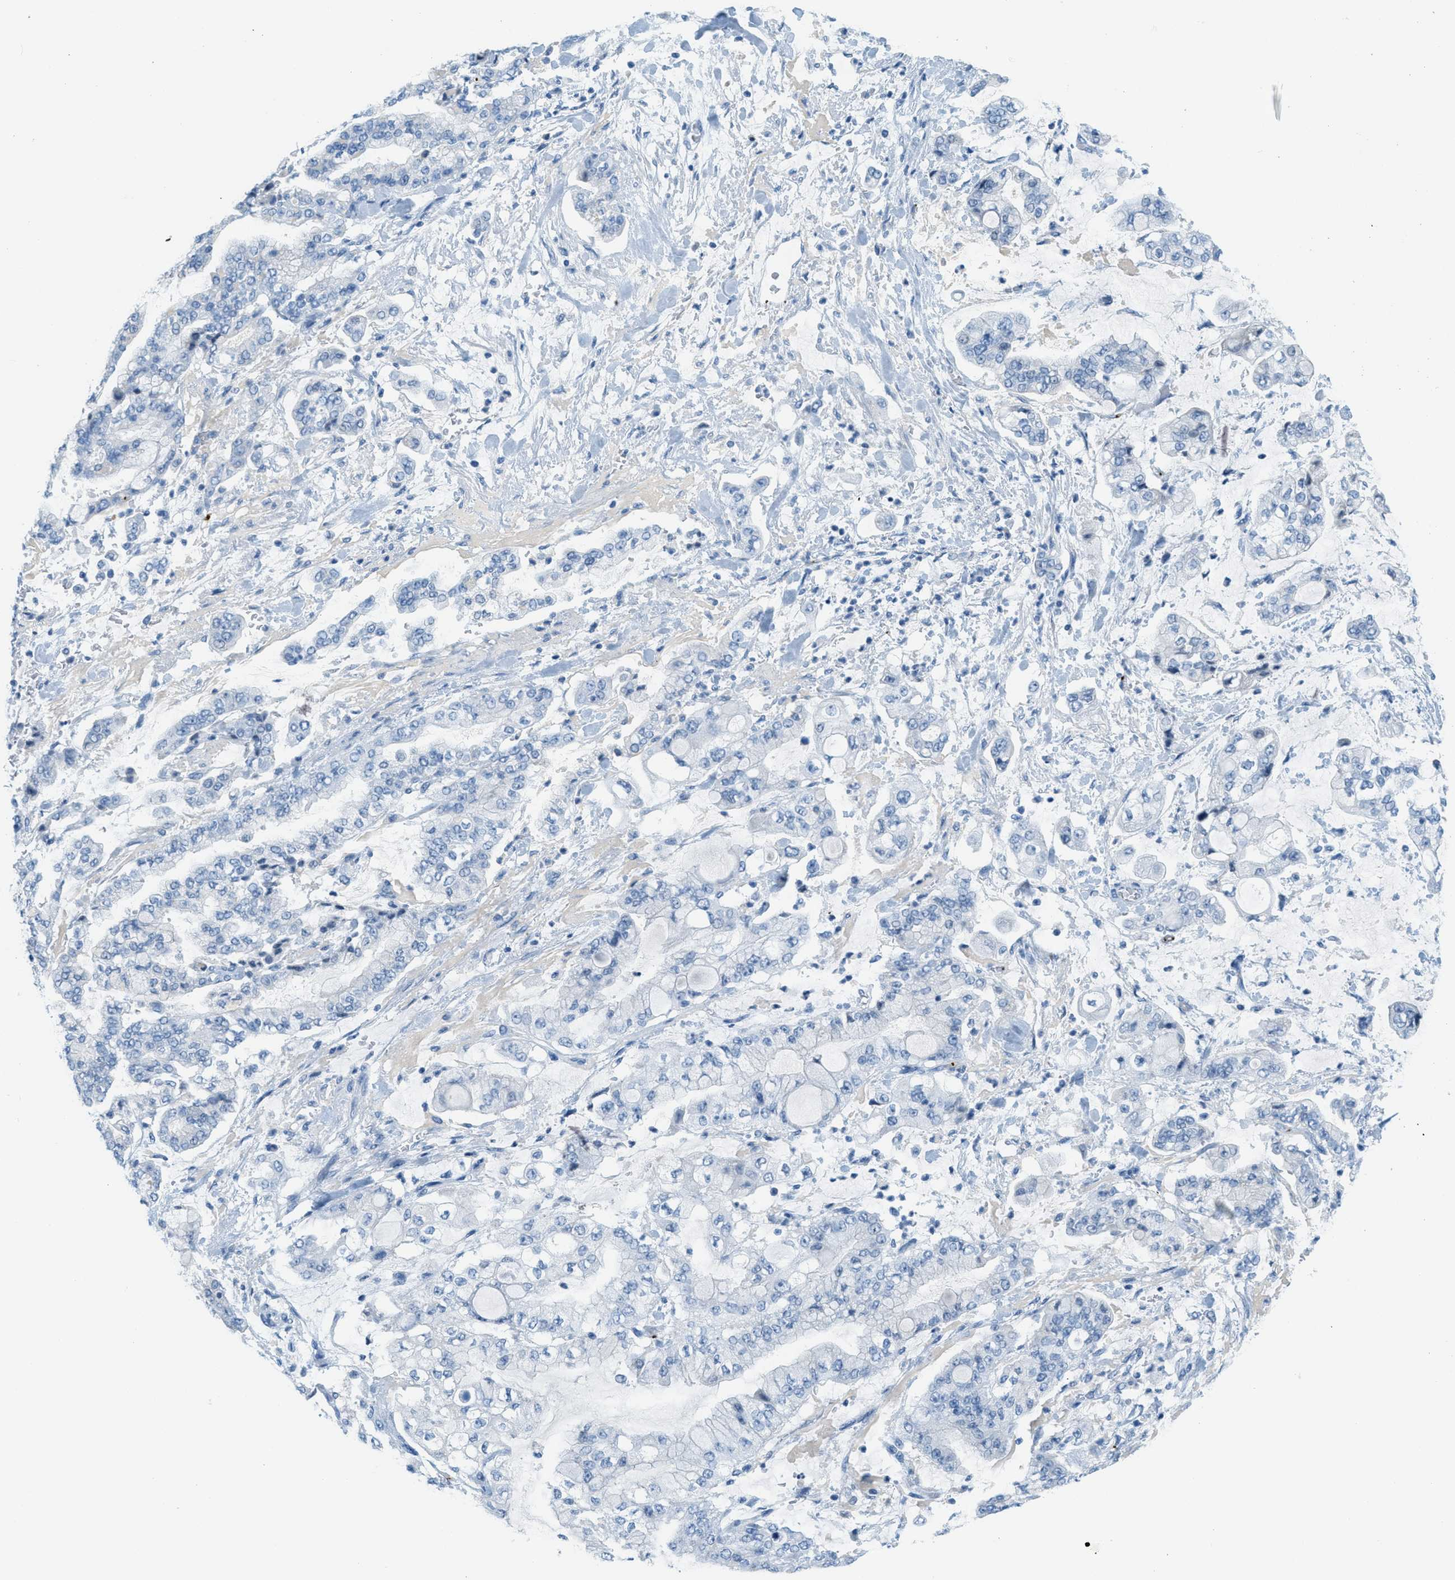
{"staining": {"intensity": "negative", "quantity": "none", "location": "none"}, "tissue": "stomach cancer", "cell_type": "Tumor cells", "image_type": "cancer", "snomed": [{"axis": "morphology", "description": "Normal tissue, NOS"}, {"axis": "morphology", "description": "Adenocarcinoma, NOS"}, {"axis": "topography", "description": "Stomach, upper"}, {"axis": "topography", "description": "Stomach"}], "caption": "Immunohistochemistry micrograph of stomach cancer (adenocarcinoma) stained for a protein (brown), which demonstrates no expression in tumor cells.", "gene": "PPBP", "patient": {"sex": "male", "age": 76}}